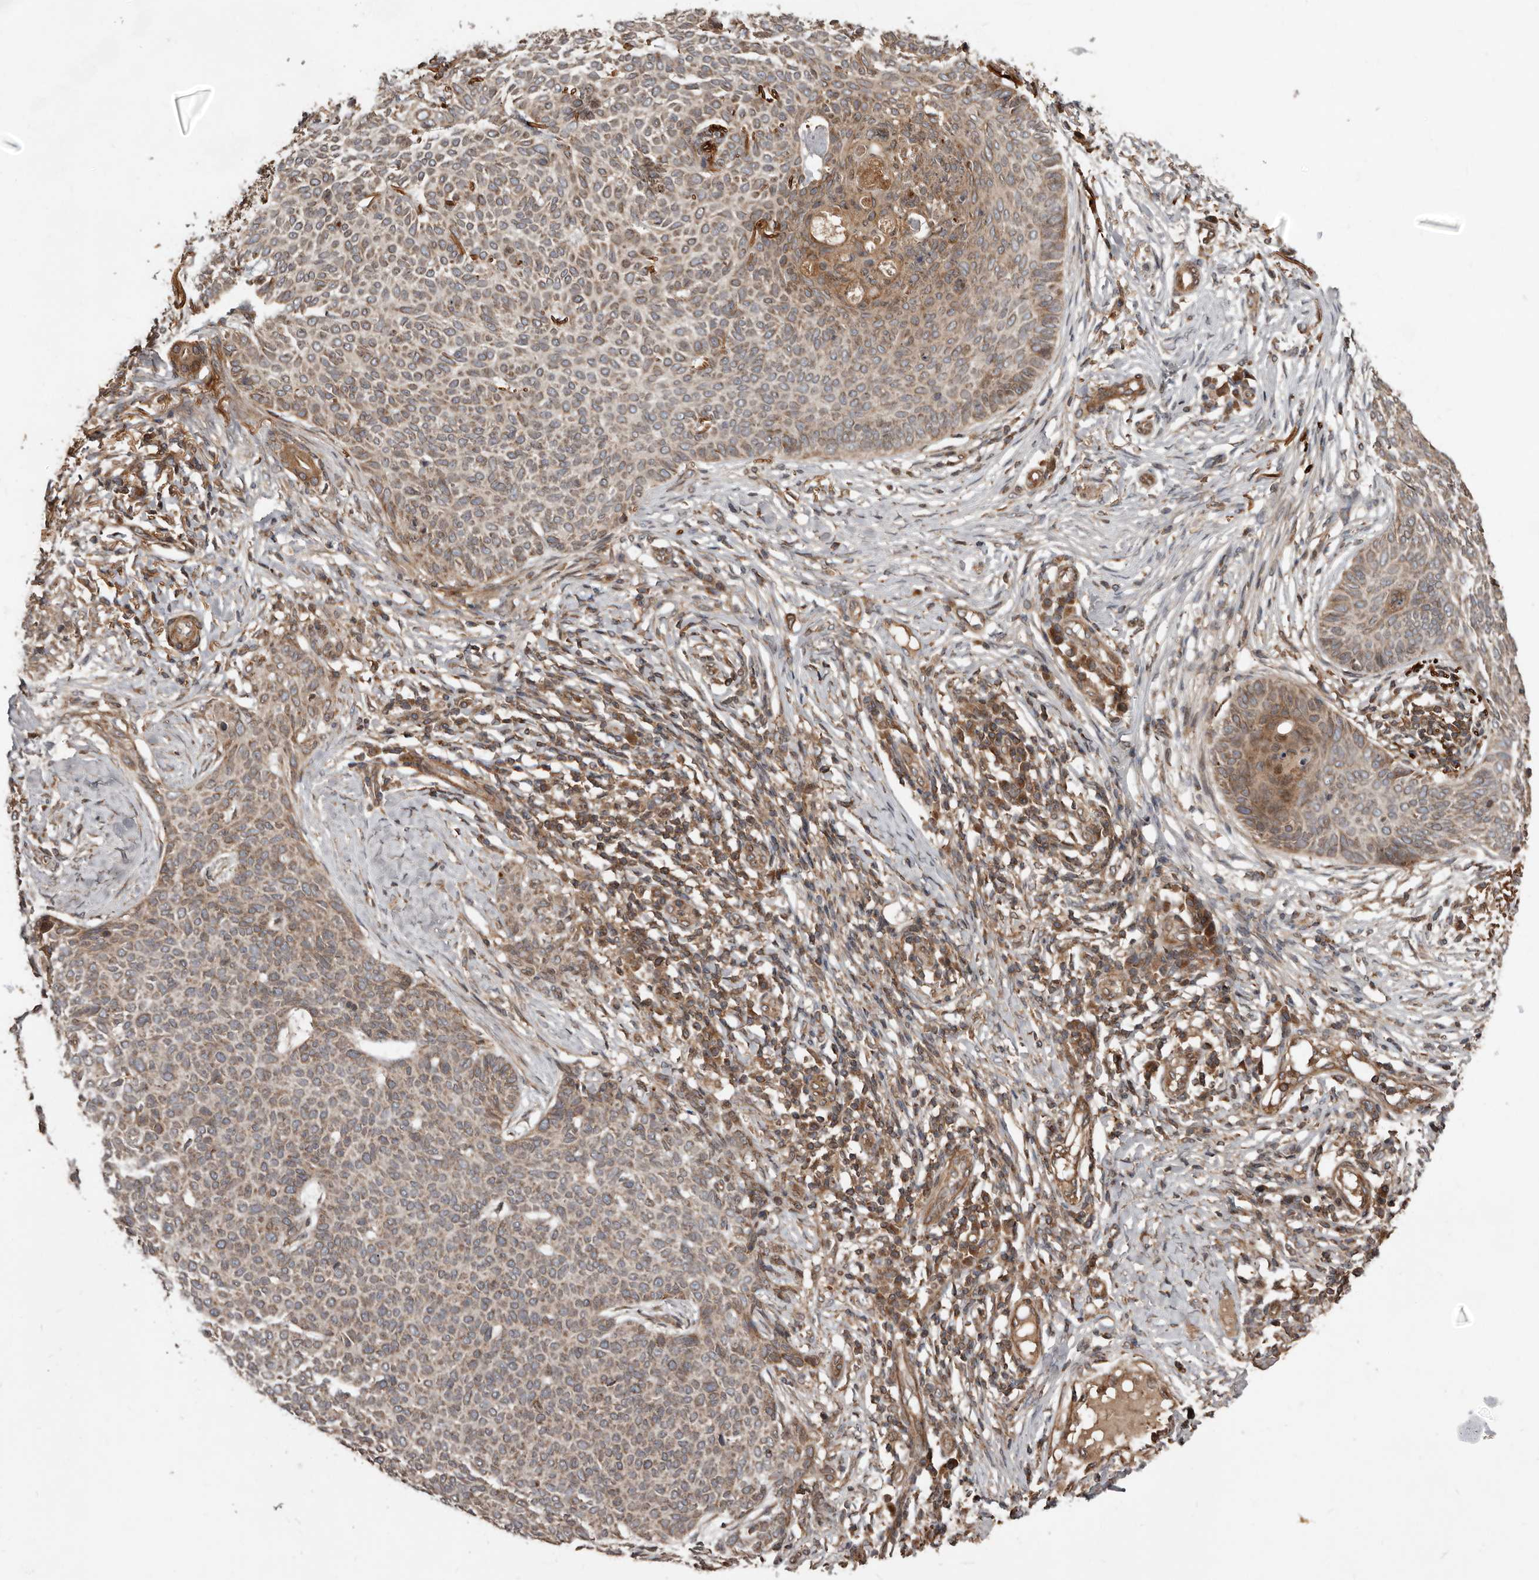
{"staining": {"intensity": "weak", "quantity": ">75%", "location": "cytoplasmic/membranous"}, "tissue": "skin cancer", "cell_type": "Tumor cells", "image_type": "cancer", "snomed": [{"axis": "morphology", "description": "Normal tissue, NOS"}, {"axis": "morphology", "description": "Basal cell carcinoma"}, {"axis": "topography", "description": "Skin"}], "caption": "Skin cancer was stained to show a protein in brown. There is low levels of weak cytoplasmic/membranous staining in approximately >75% of tumor cells.", "gene": "STK36", "patient": {"sex": "male", "age": 50}}